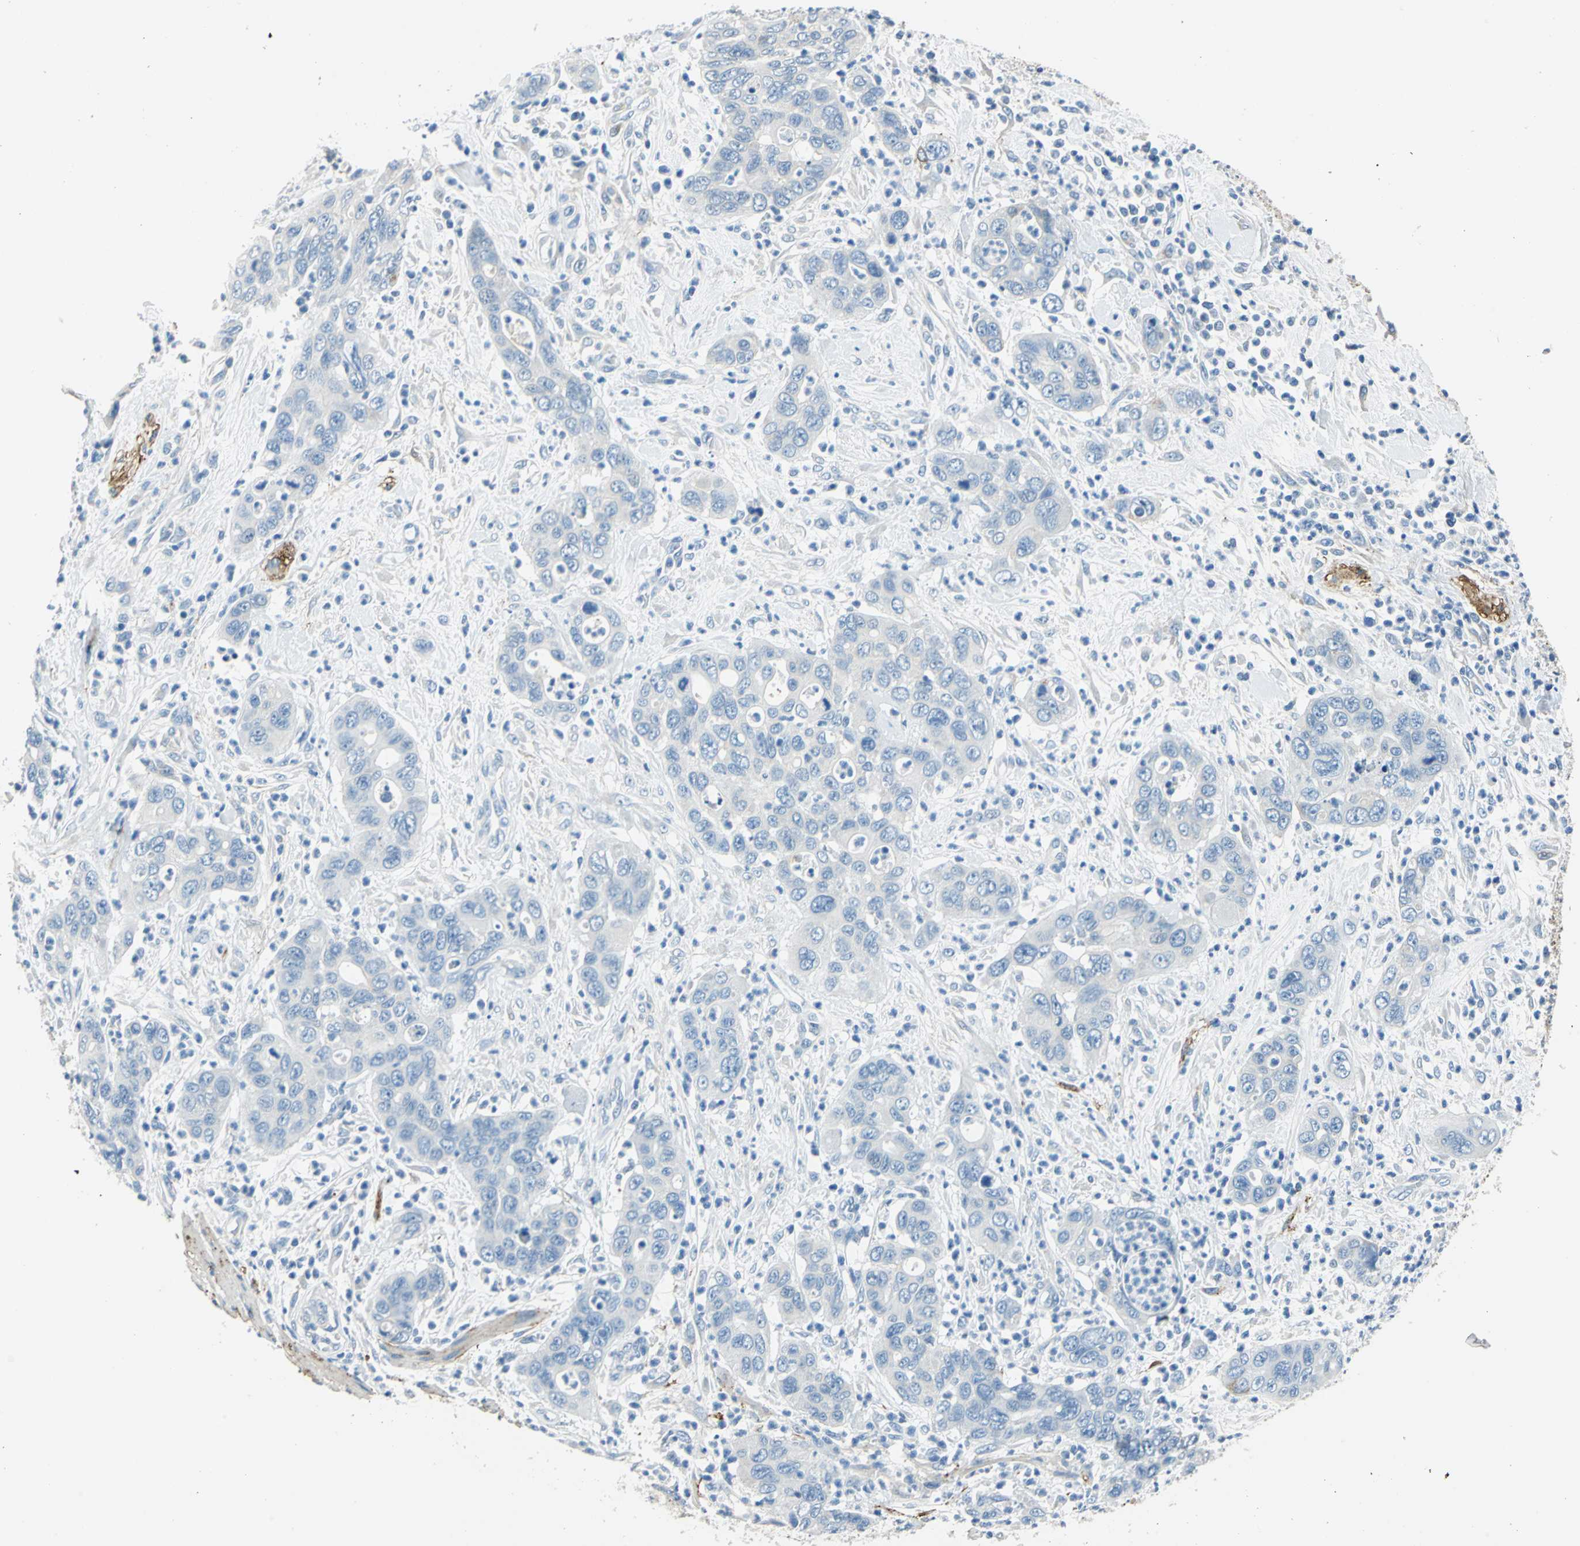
{"staining": {"intensity": "negative", "quantity": "none", "location": "none"}, "tissue": "pancreatic cancer", "cell_type": "Tumor cells", "image_type": "cancer", "snomed": [{"axis": "morphology", "description": "Adenocarcinoma, NOS"}, {"axis": "topography", "description": "Pancreas"}], "caption": "This is an immunohistochemistry (IHC) micrograph of human pancreatic cancer (adenocarcinoma). There is no staining in tumor cells.", "gene": "AKAP12", "patient": {"sex": "female", "age": 71}}